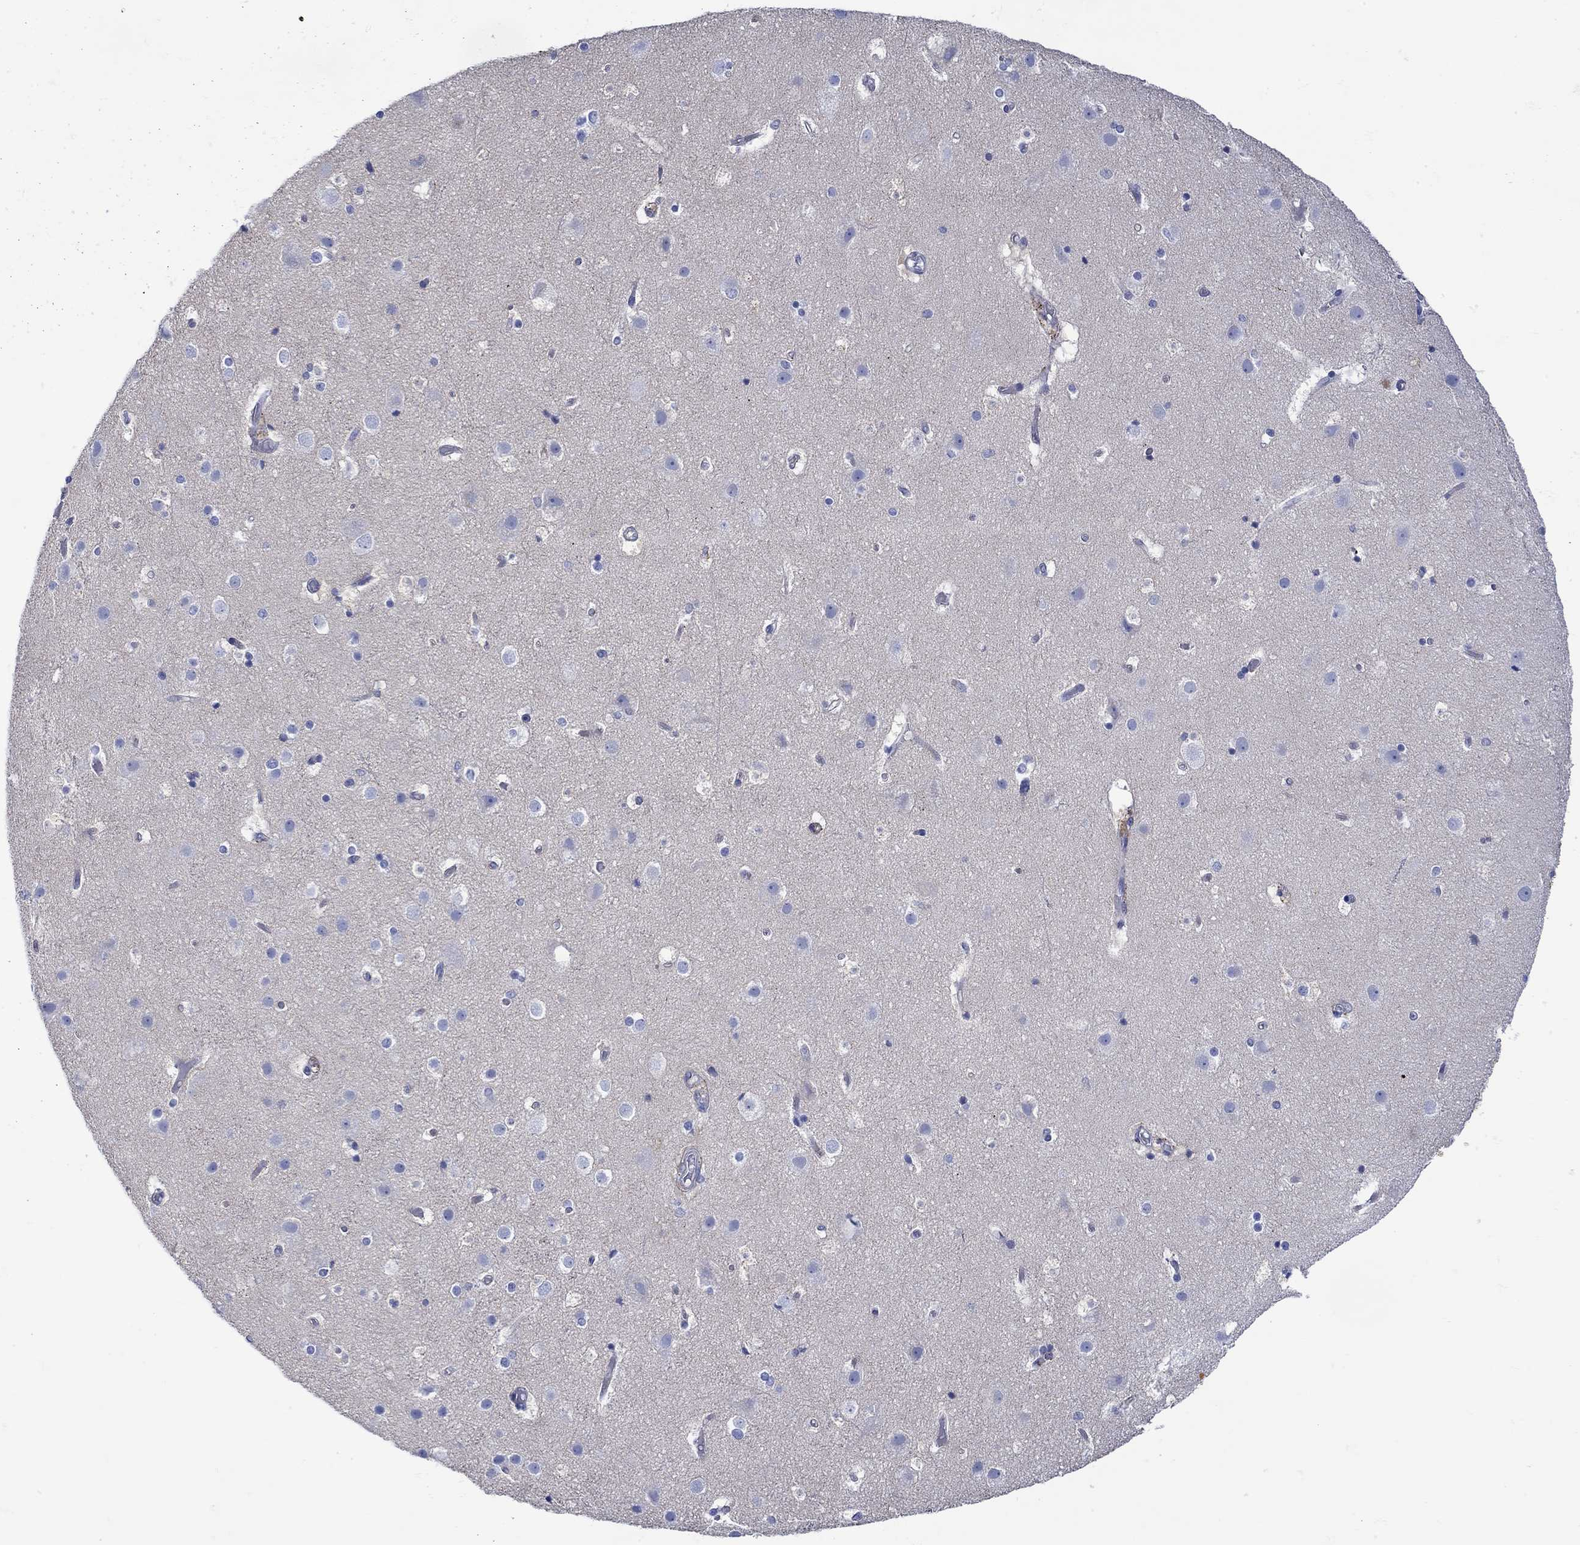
{"staining": {"intensity": "negative", "quantity": "none", "location": "none"}, "tissue": "cerebral cortex", "cell_type": "Endothelial cells", "image_type": "normal", "snomed": [{"axis": "morphology", "description": "Normal tissue, NOS"}, {"axis": "topography", "description": "Cerebral cortex"}], "caption": "Immunohistochemistry photomicrograph of benign cerebral cortex: human cerebral cortex stained with DAB (3,3'-diaminobenzidine) demonstrates no significant protein positivity in endothelial cells.", "gene": "ANKMY1", "patient": {"sex": "female", "age": 52}}